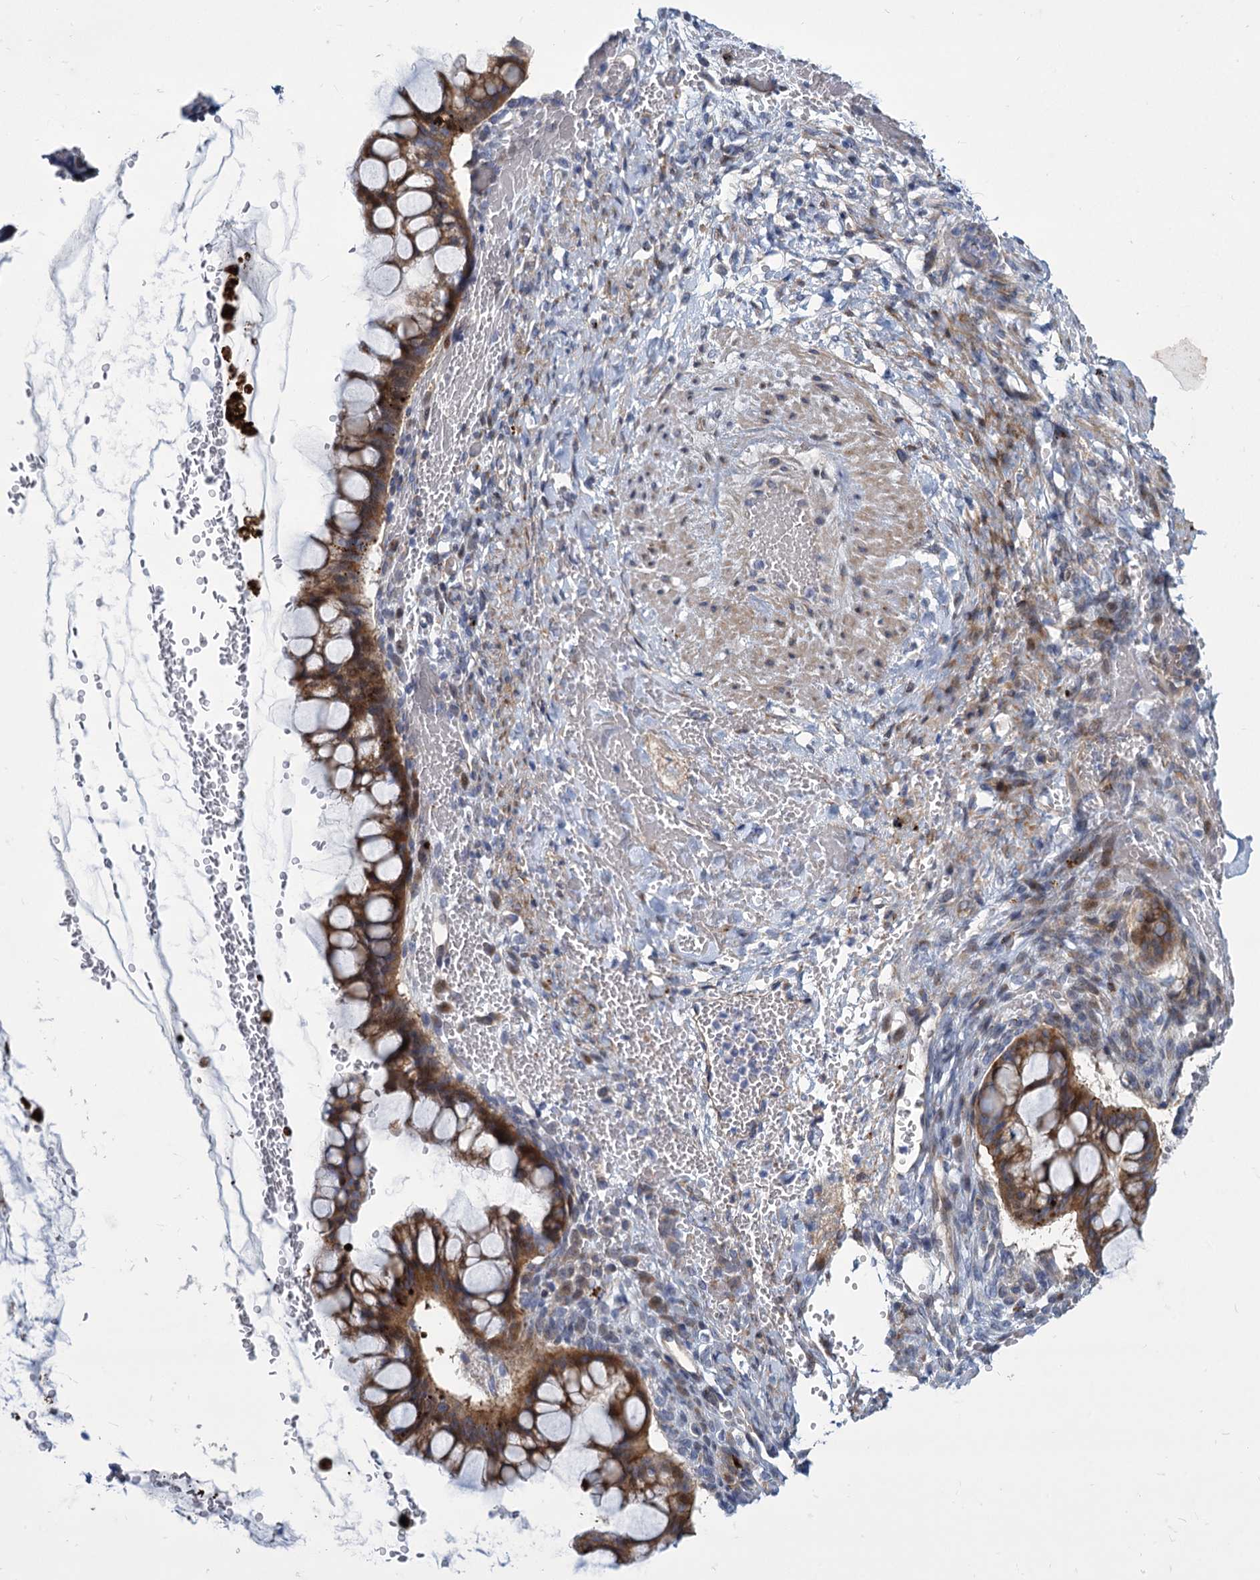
{"staining": {"intensity": "moderate", "quantity": ">75%", "location": "cytoplasmic/membranous"}, "tissue": "ovarian cancer", "cell_type": "Tumor cells", "image_type": "cancer", "snomed": [{"axis": "morphology", "description": "Cystadenocarcinoma, mucinous, NOS"}, {"axis": "topography", "description": "Ovary"}], "caption": "Protein expression analysis of human ovarian mucinous cystadenocarcinoma reveals moderate cytoplasmic/membranous positivity in about >75% of tumor cells.", "gene": "TRIM77", "patient": {"sex": "female", "age": 73}}